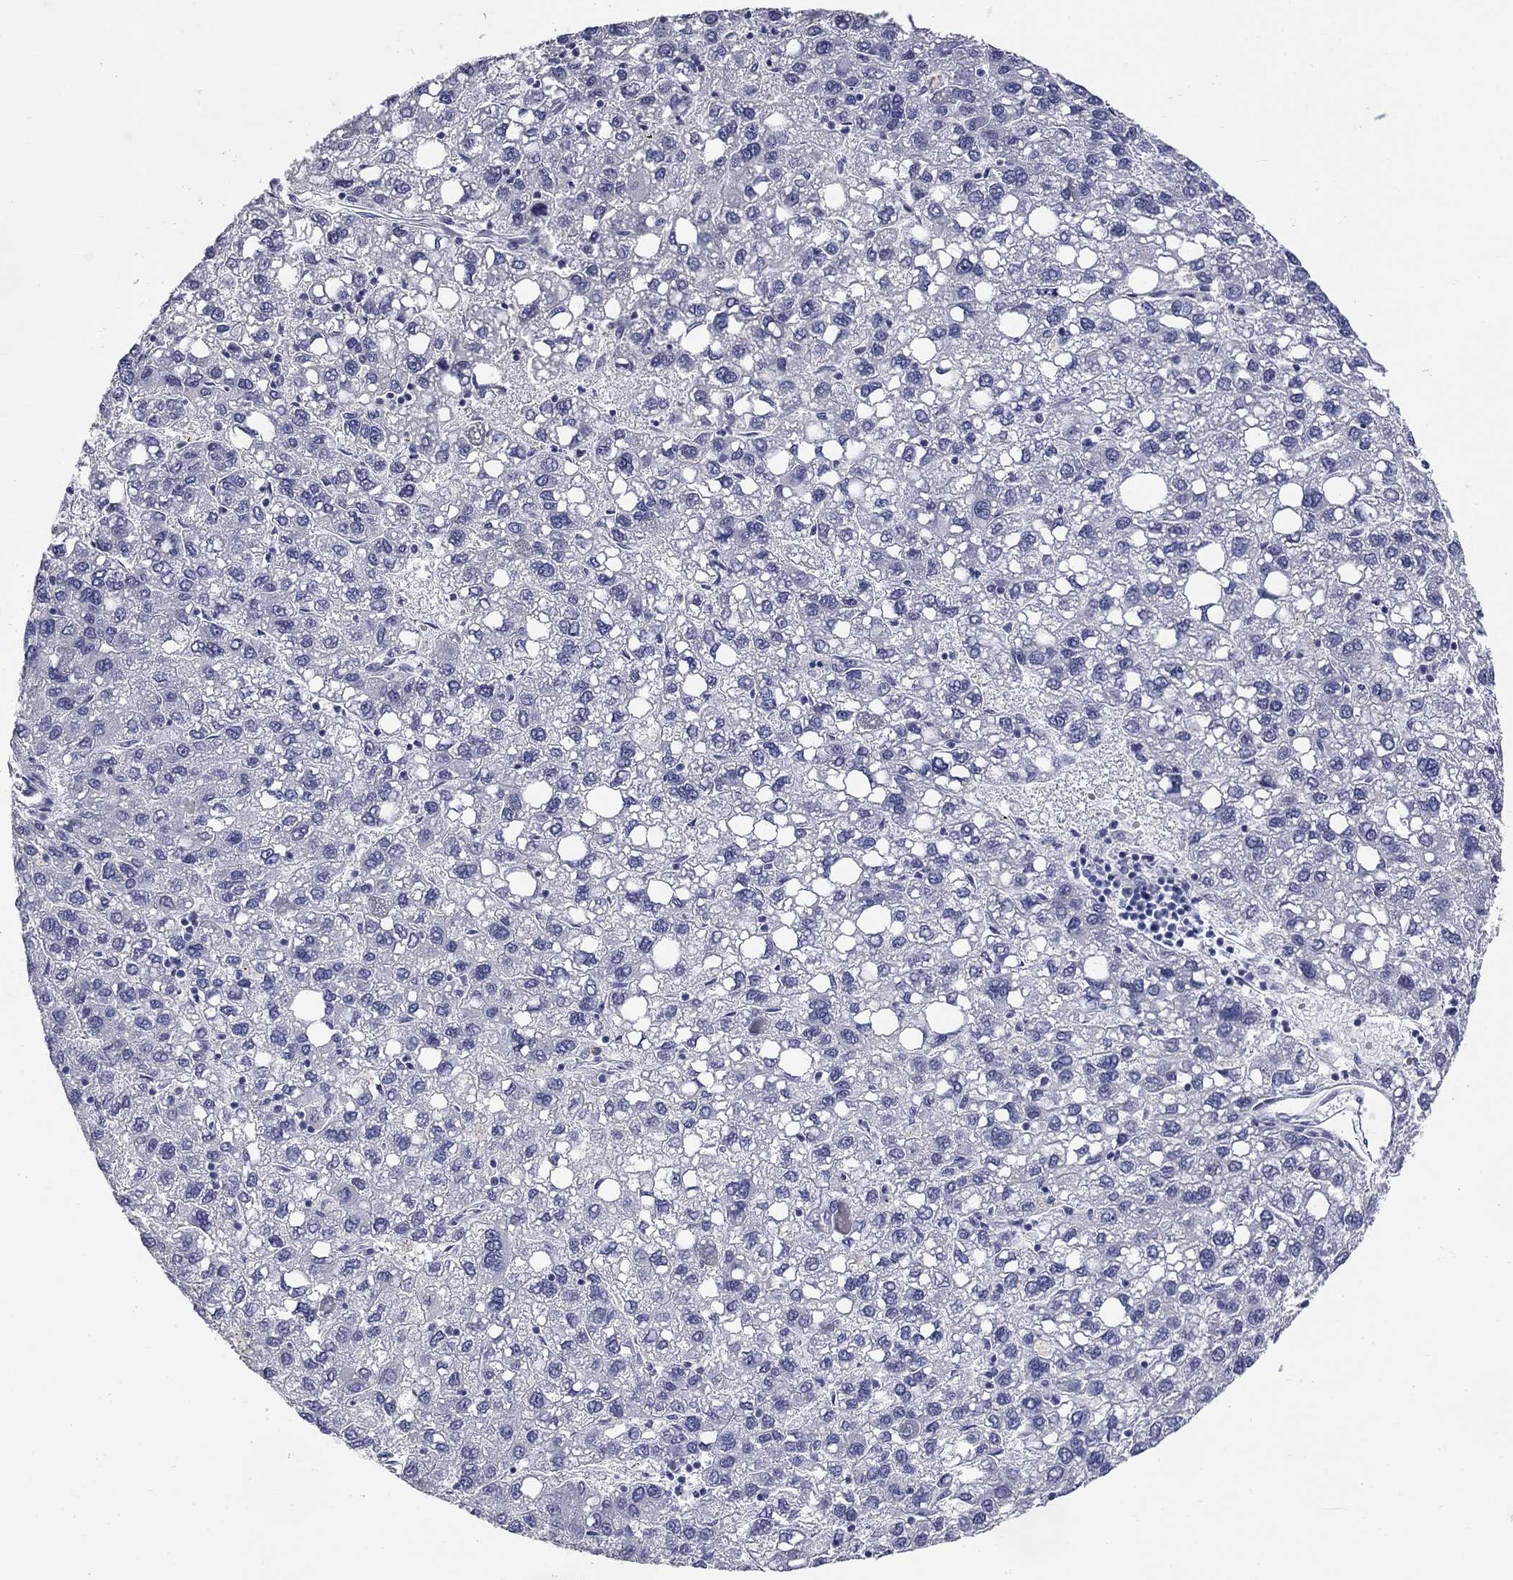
{"staining": {"intensity": "negative", "quantity": "none", "location": "none"}, "tissue": "liver cancer", "cell_type": "Tumor cells", "image_type": "cancer", "snomed": [{"axis": "morphology", "description": "Carcinoma, Hepatocellular, NOS"}, {"axis": "topography", "description": "Liver"}], "caption": "IHC photomicrograph of neoplastic tissue: hepatocellular carcinoma (liver) stained with DAB (3,3'-diaminobenzidine) displays no significant protein expression in tumor cells. Nuclei are stained in blue.", "gene": "ELAVL4", "patient": {"sex": "female", "age": 82}}